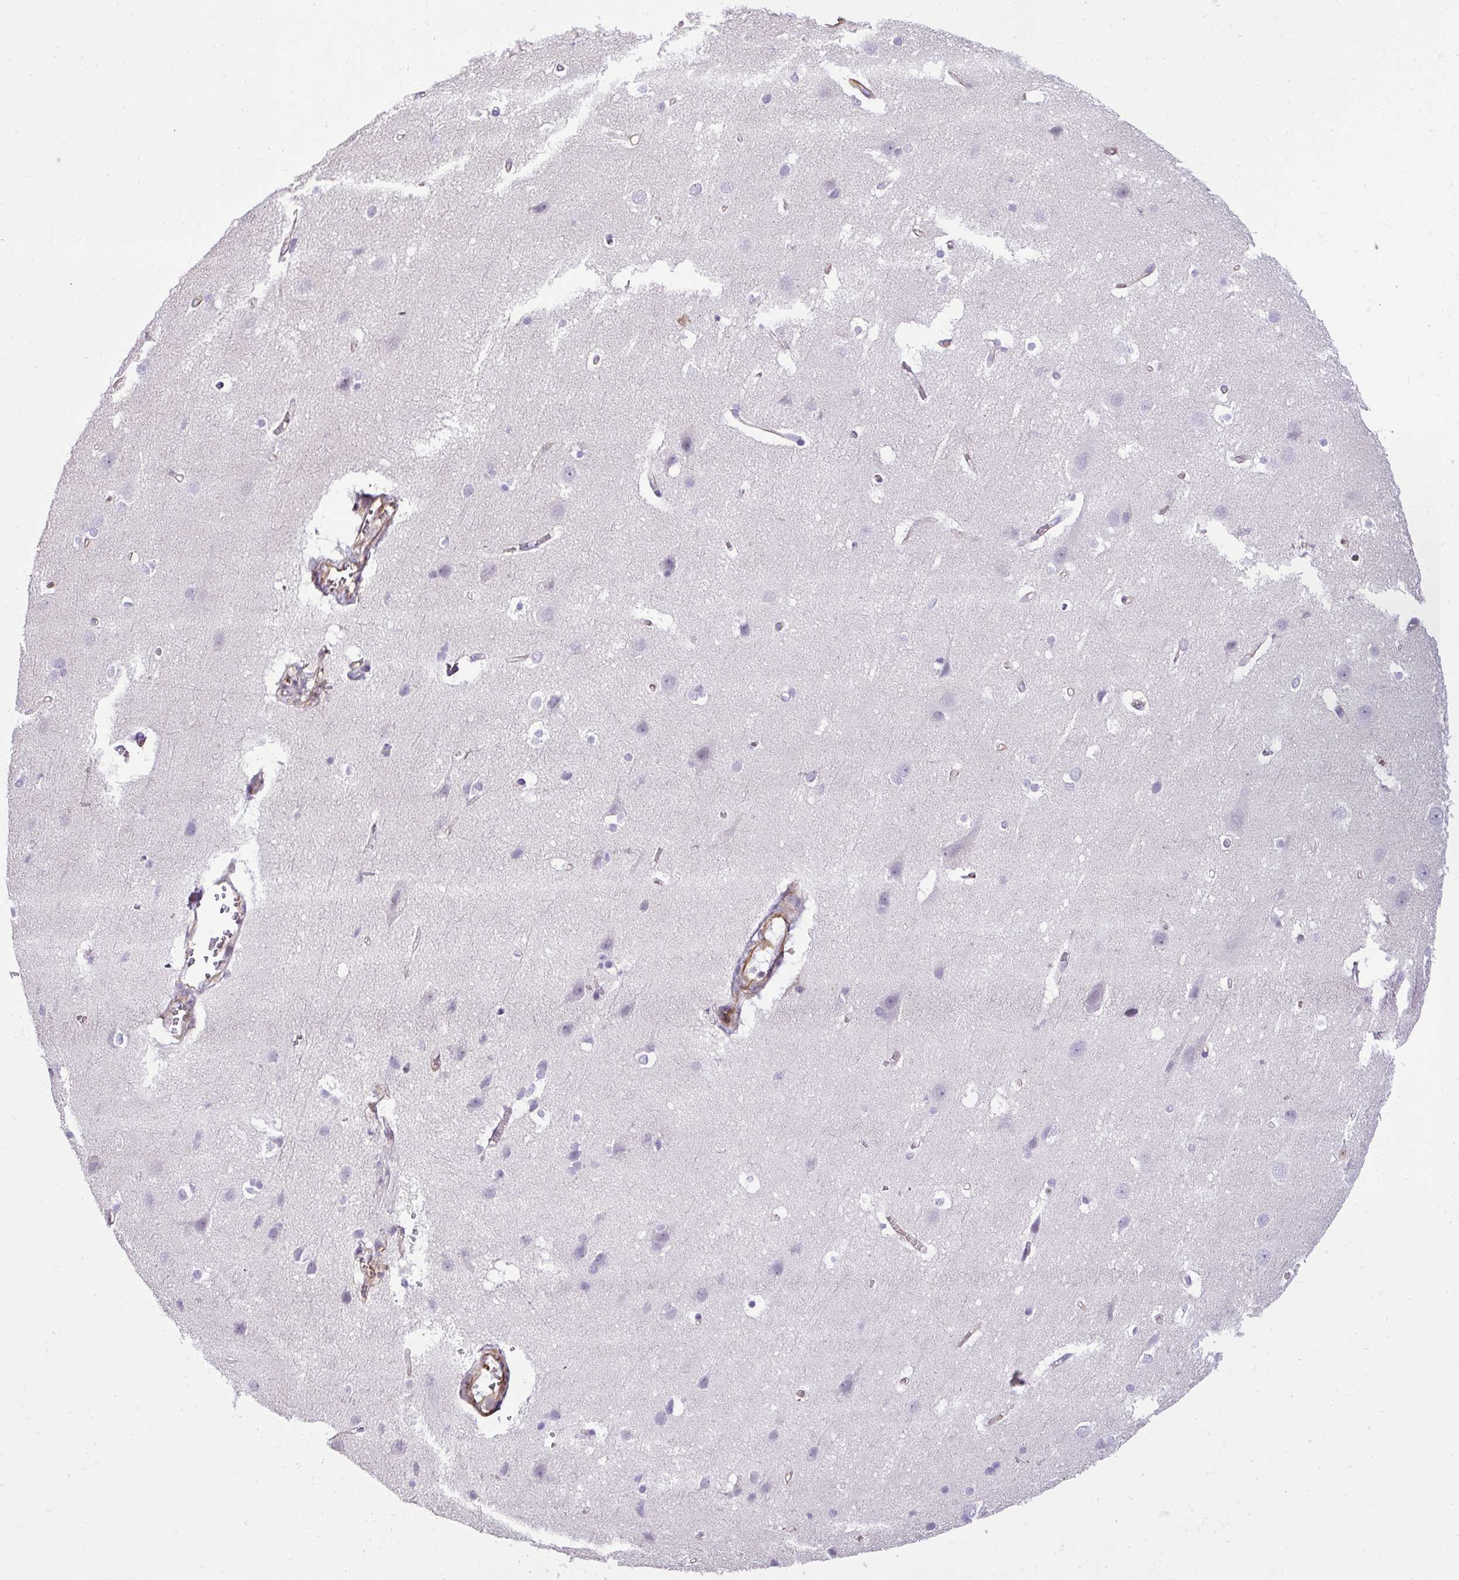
{"staining": {"intensity": "moderate", "quantity": "25%-75%", "location": "cytoplasmic/membranous"}, "tissue": "cerebral cortex", "cell_type": "Endothelial cells", "image_type": "normal", "snomed": [{"axis": "morphology", "description": "Normal tissue, NOS"}, {"axis": "topography", "description": "Cerebral cortex"}], "caption": "Approximately 25%-75% of endothelial cells in benign human cerebral cortex demonstrate moderate cytoplasmic/membranous protein staining as visualized by brown immunohistochemical staining.", "gene": "PLS1", "patient": {"sex": "male", "age": 37}}